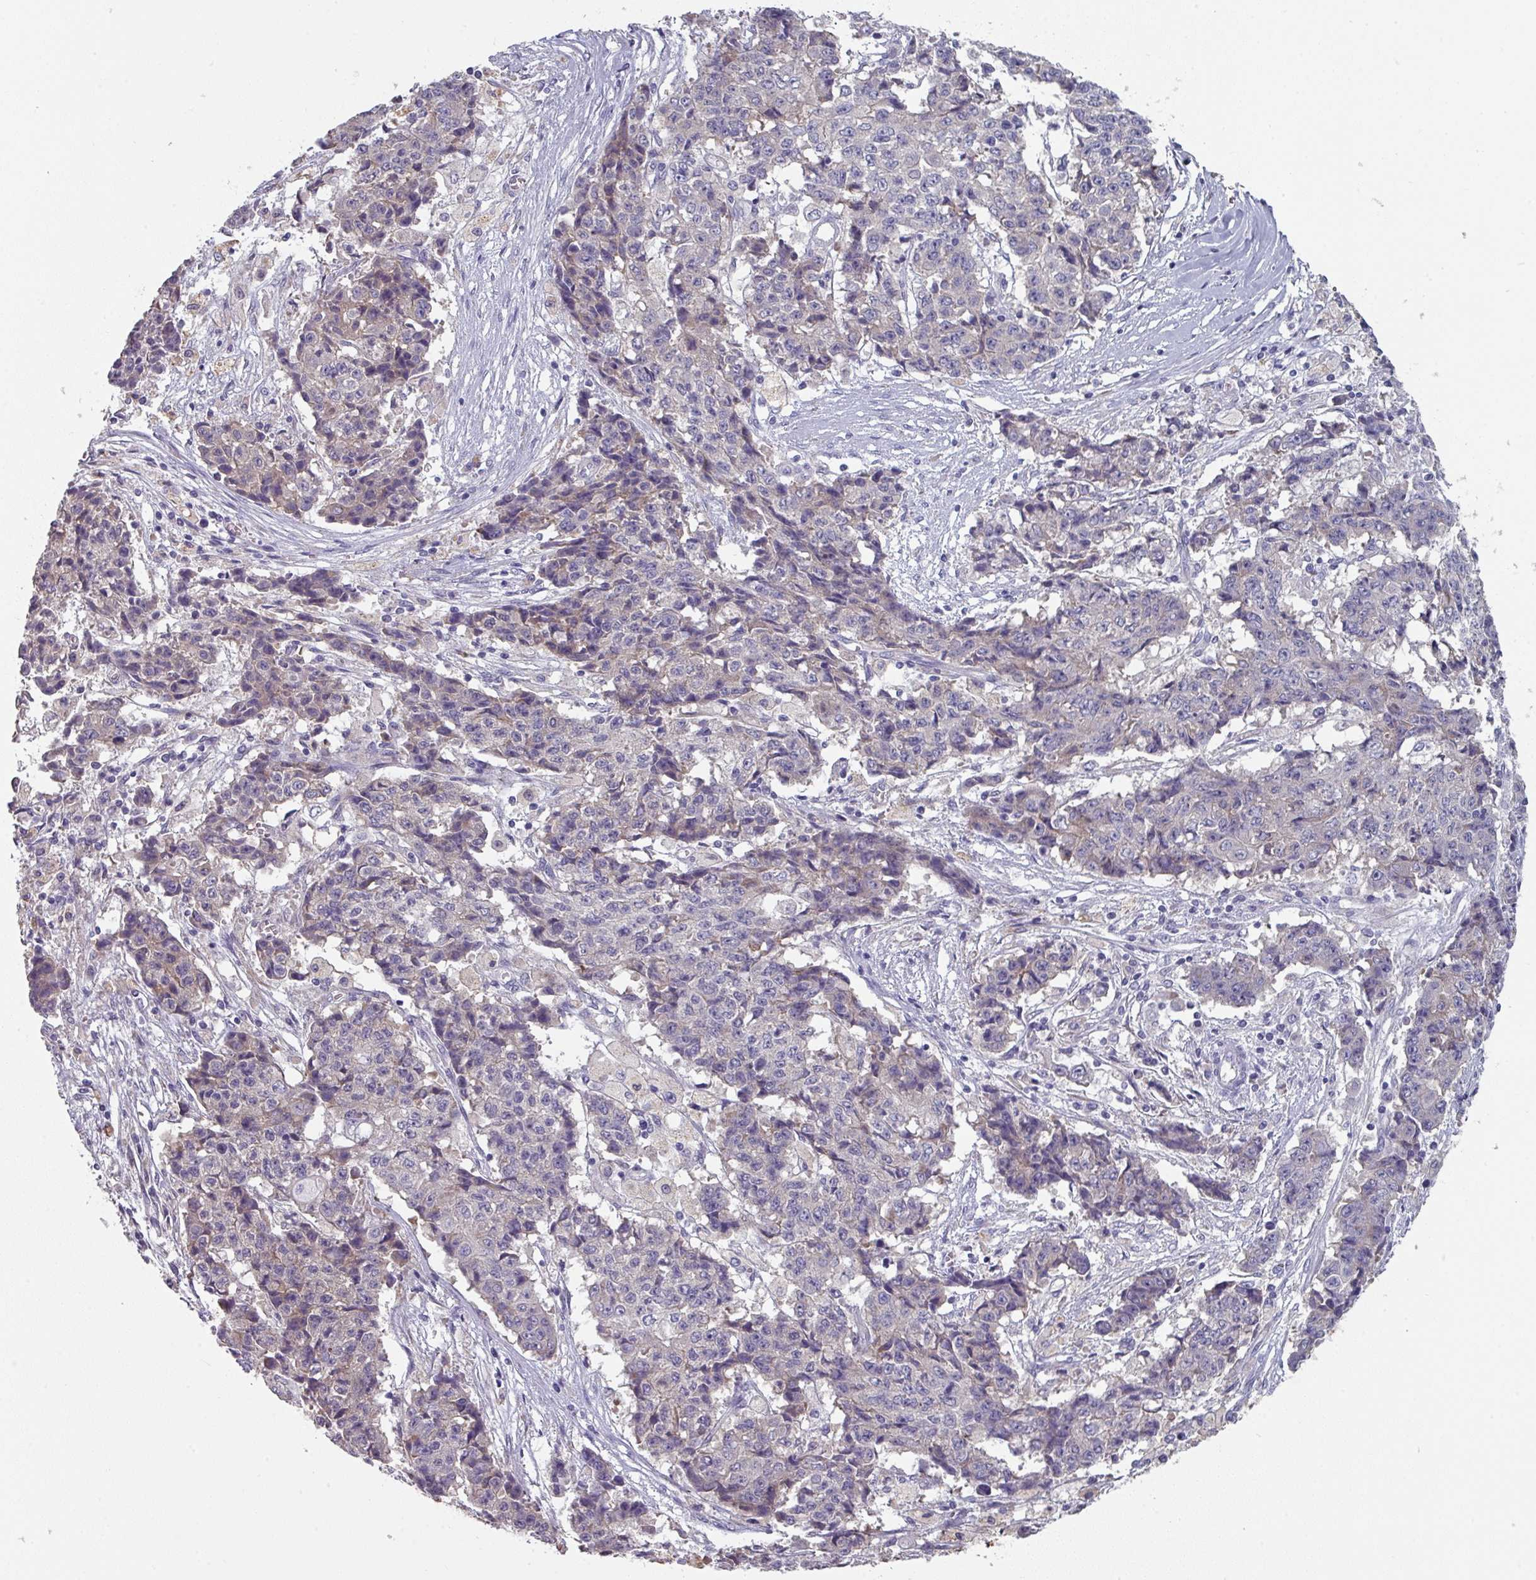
{"staining": {"intensity": "negative", "quantity": "none", "location": "none"}, "tissue": "ovarian cancer", "cell_type": "Tumor cells", "image_type": "cancer", "snomed": [{"axis": "morphology", "description": "Carcinoma, endometroid"}, {"axis": "topography", "description": "Ovary"}], "caption": "DAB immunohistochemical staining of human ovarian endometroid carcinoma displays no significant positivity in tumor cells.", "gene": "PRAMEF8", "patient": {"sex": "female", "age": 42}}